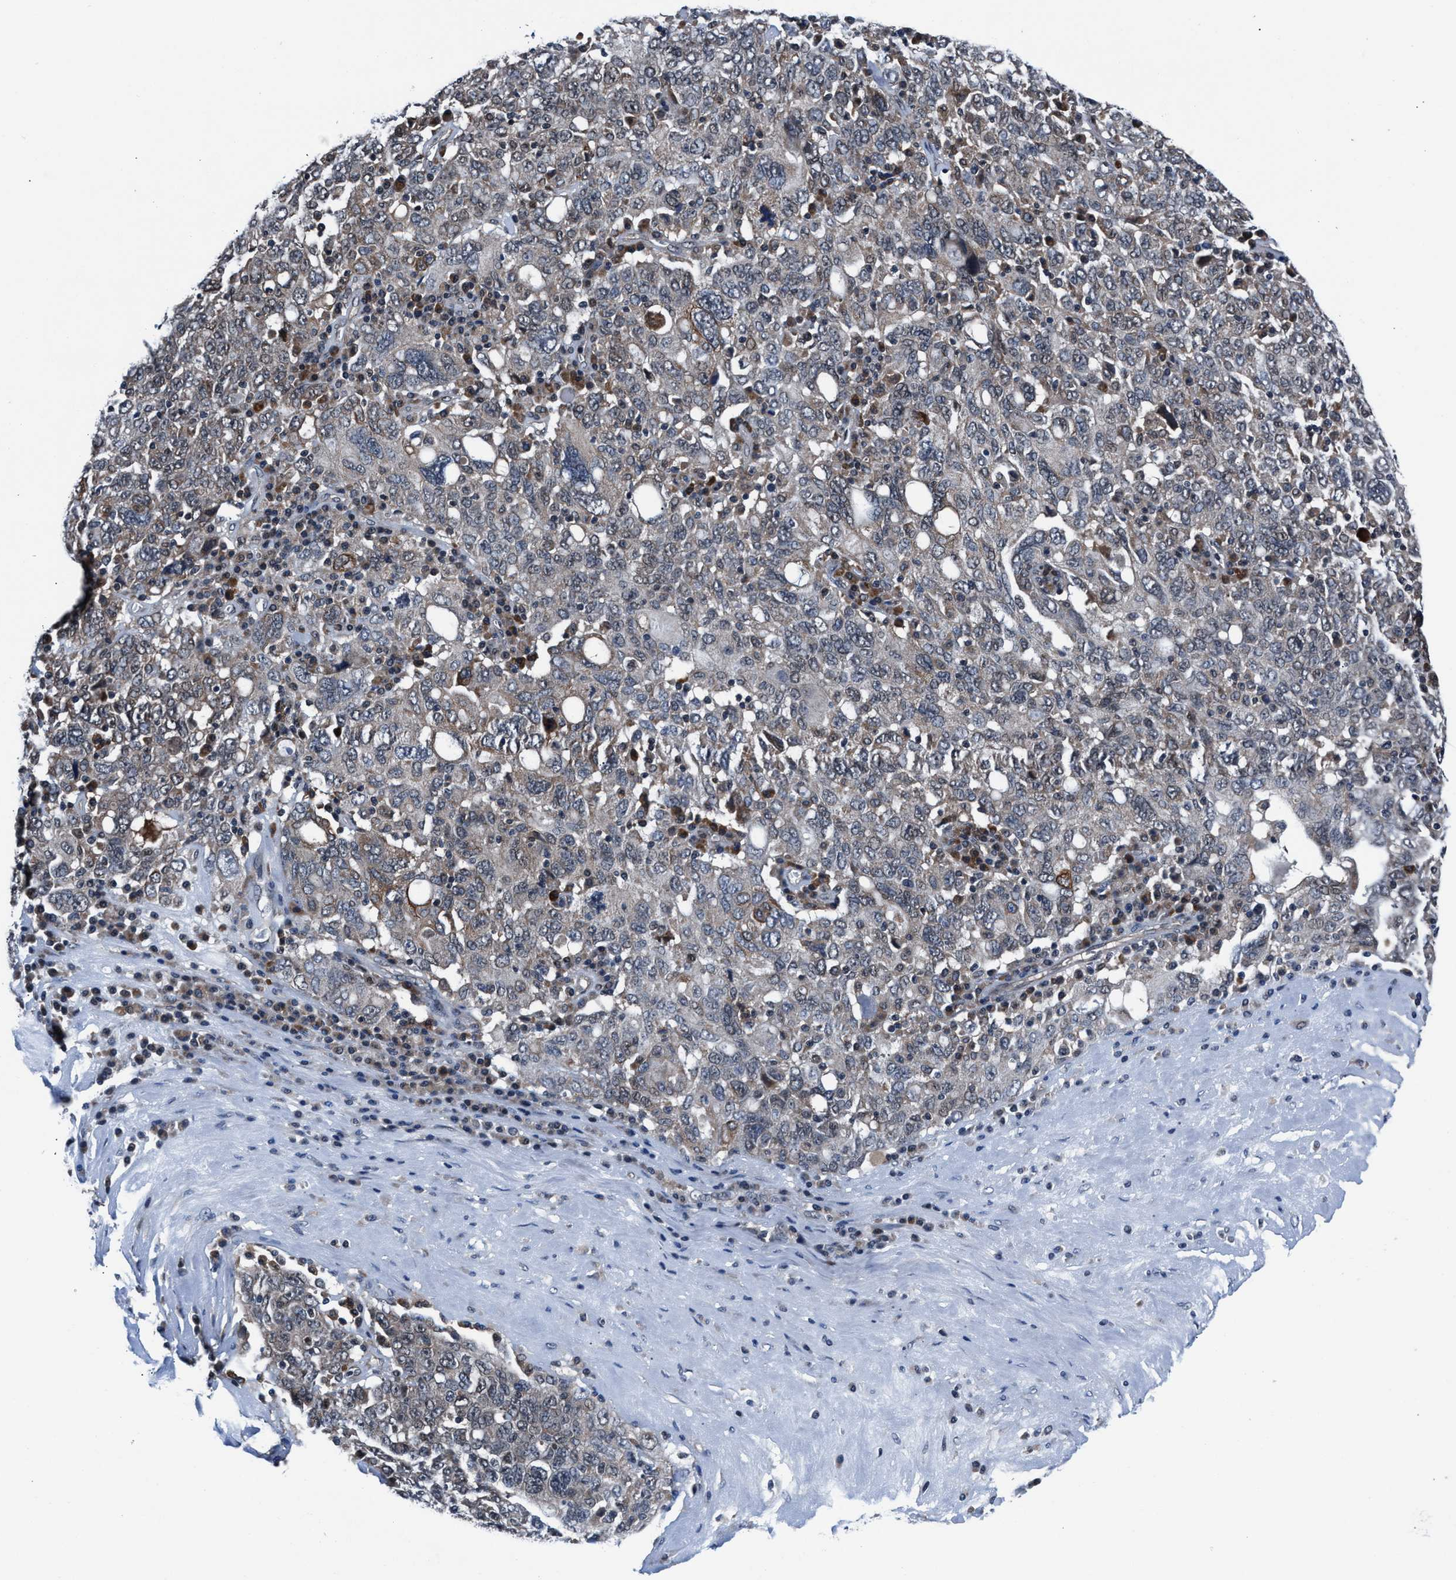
{"staining": {"intensity": "weak", "quantity": "<25%", "location": "cytoplasmic/membranous"}, "tissue": "ovarian cancer", "cell_type": "Tumor cells", "image_type": "cancer", "snomed": [{"axis": "morphology", "description": "Carcinoma, endometroid"}, {"axis": "topography", "description": "Ovary"}], "caption": "Ovarian cancer (endometroid carcinoma) was stained to show a protein in brown. There is no significant expression in tumor cells.", "gene": "PRPSAP2", "patient": {"sex": "female", "age": 62}}